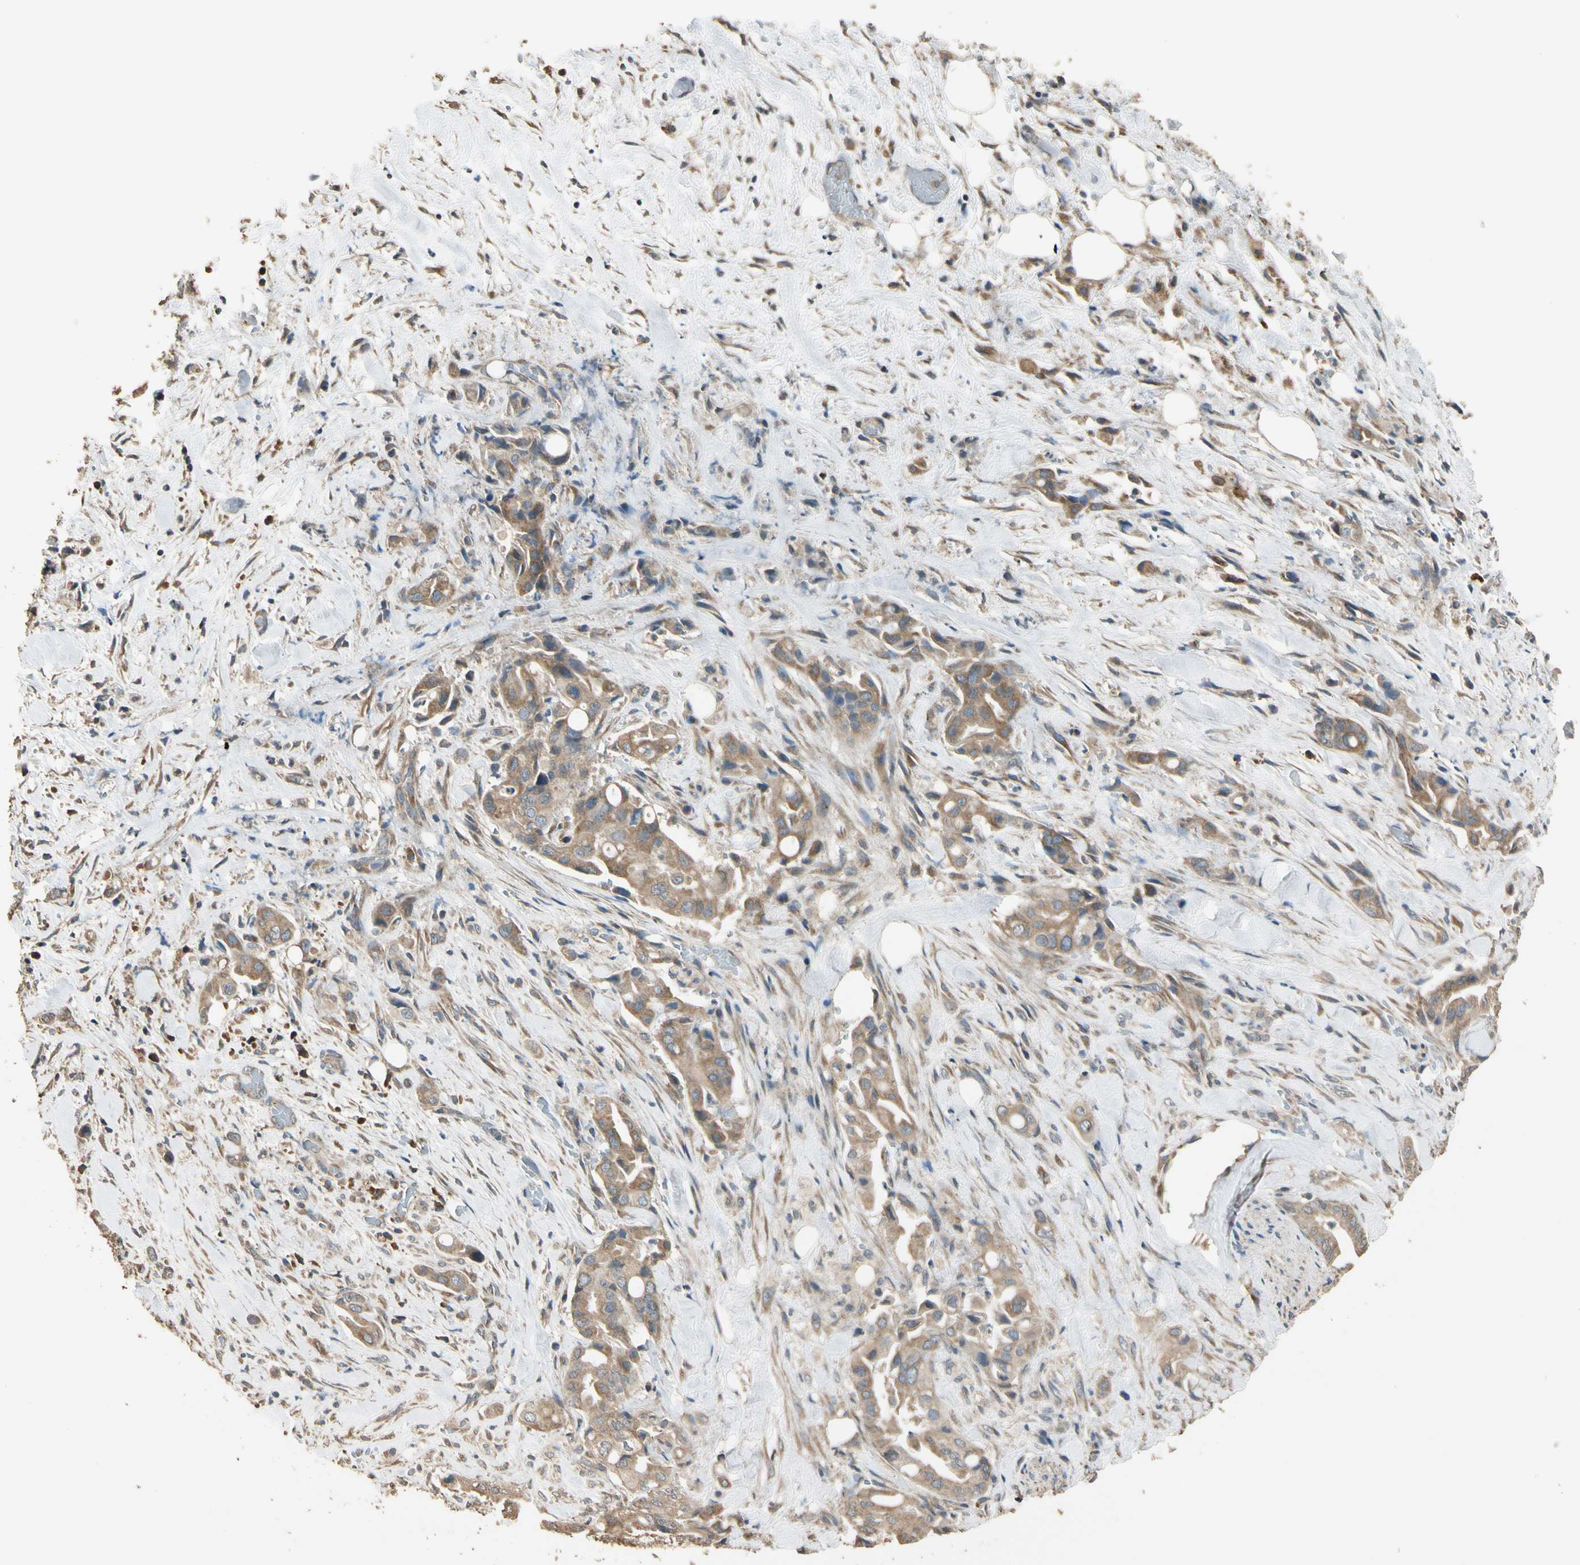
{"staining": {"intensity": "moderate", "quantity": ">75%", "location": "cytoplasmic/membranous"}, "tissue": "liver cancer", "cell_type": "Tumor cells", "image_type": "cancer", "snomed": [{"axis": "morphology", "description": "Cholangiocarcinoma"}, {"axis": "topography", "description": "Liver"}], "caption": "Protein staining of cholangiocarcinoma (liver) tissue displays moderate cytoplasmic/membranous staining in approximately >75% of tumor cells.", "gene": "STX18", "patient": {"sex": "female", "age": 68}}